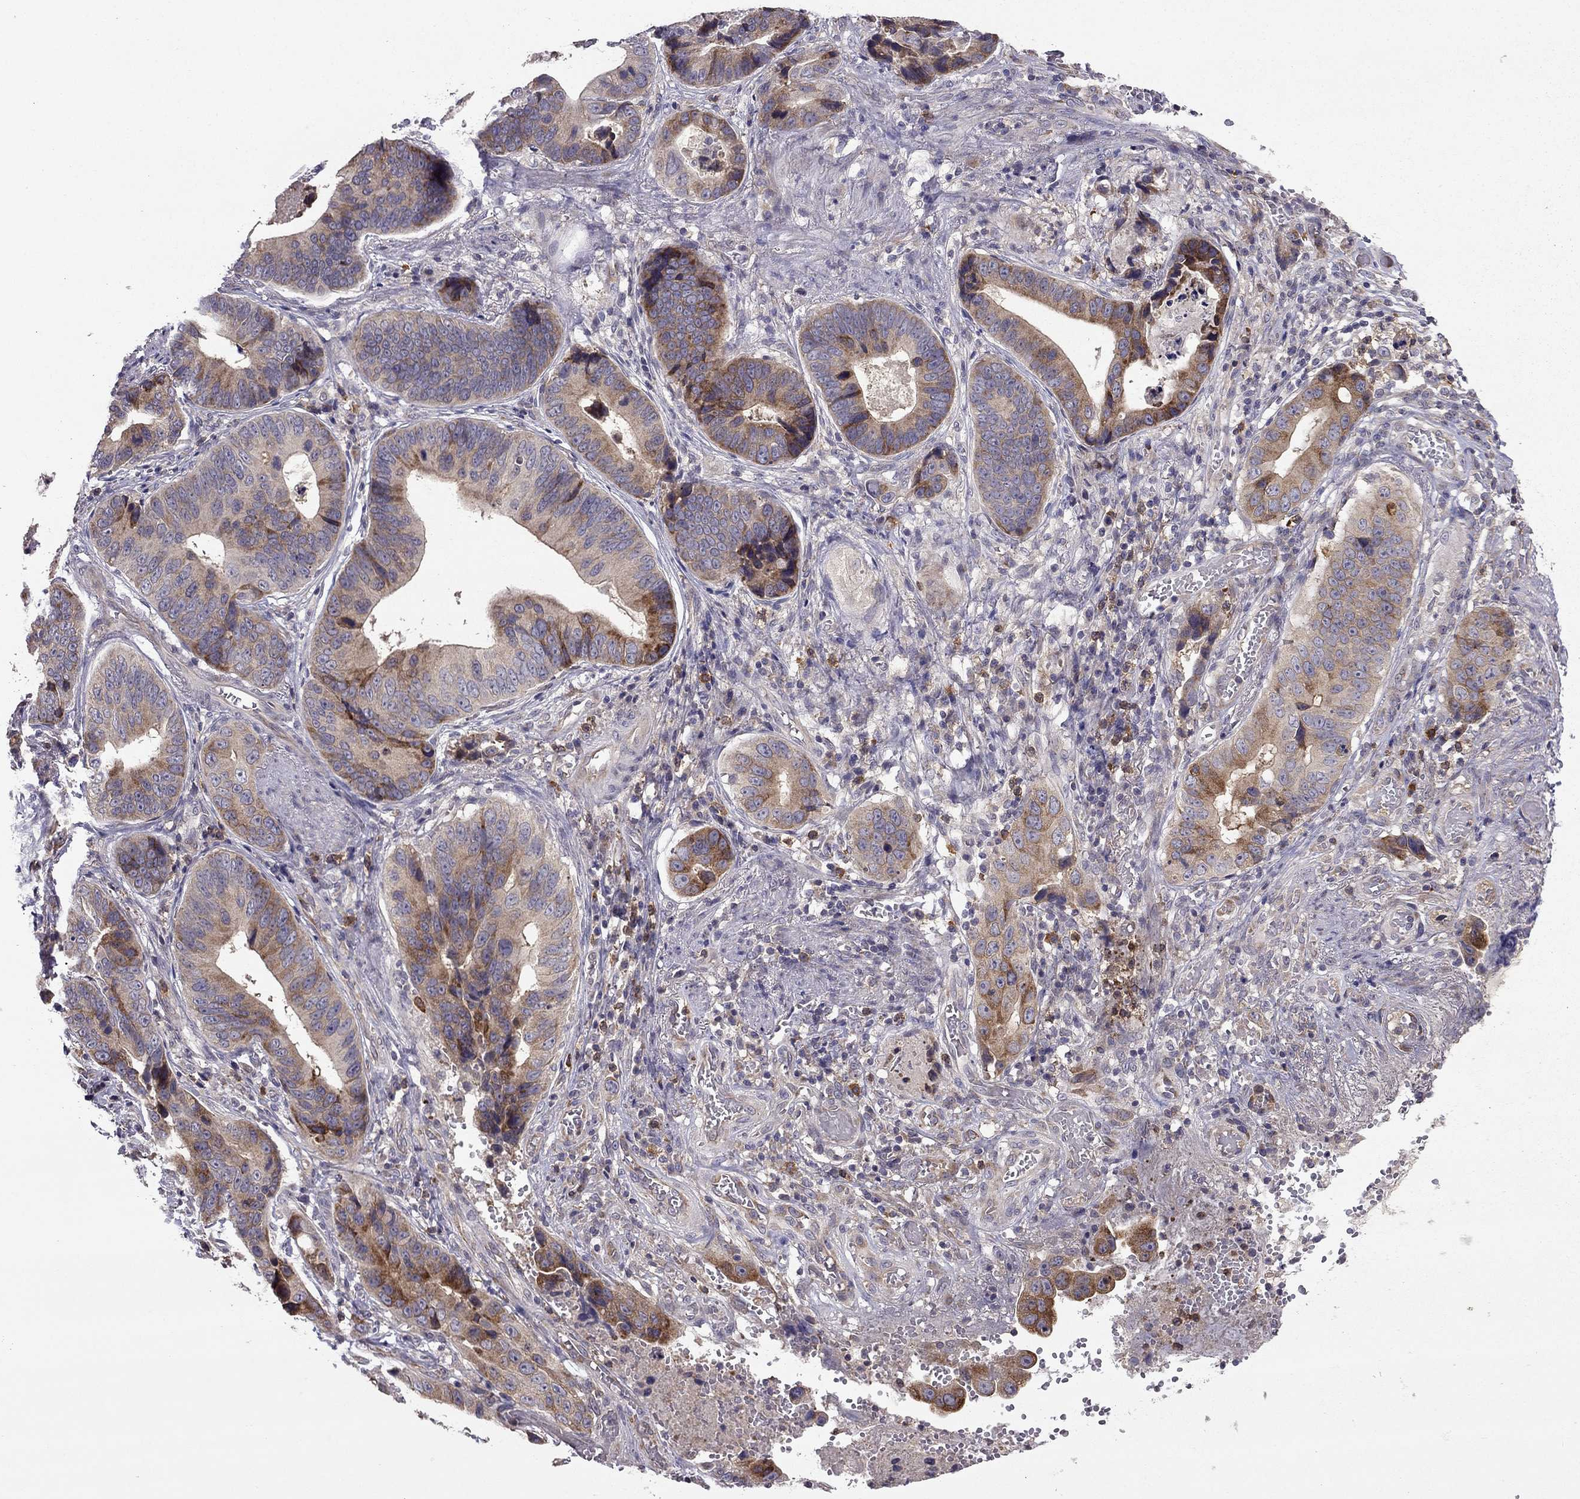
{"staining": {"intensity": "moderate", "quantity": "25%-75%", "location": "cytoplasmic/membranous"}, "tissue": "stomach cancer", "cell_type": "Tumor cells", "image_type": "cancer", "snomed": [{"axis": "morphology", "description": "Adenocarcinoma, NOS"}, {"axis": "topography", "description": "Stomach"}], "caption": "About 25%-75% of tumor cells in stomach cancer demonstrate moderate cytoplasmic/membranous protein positivity as visualized by brown immunohistochemical staining.", "gene": "STXBP5", "patient": {"sex": "male", "age": 84}}